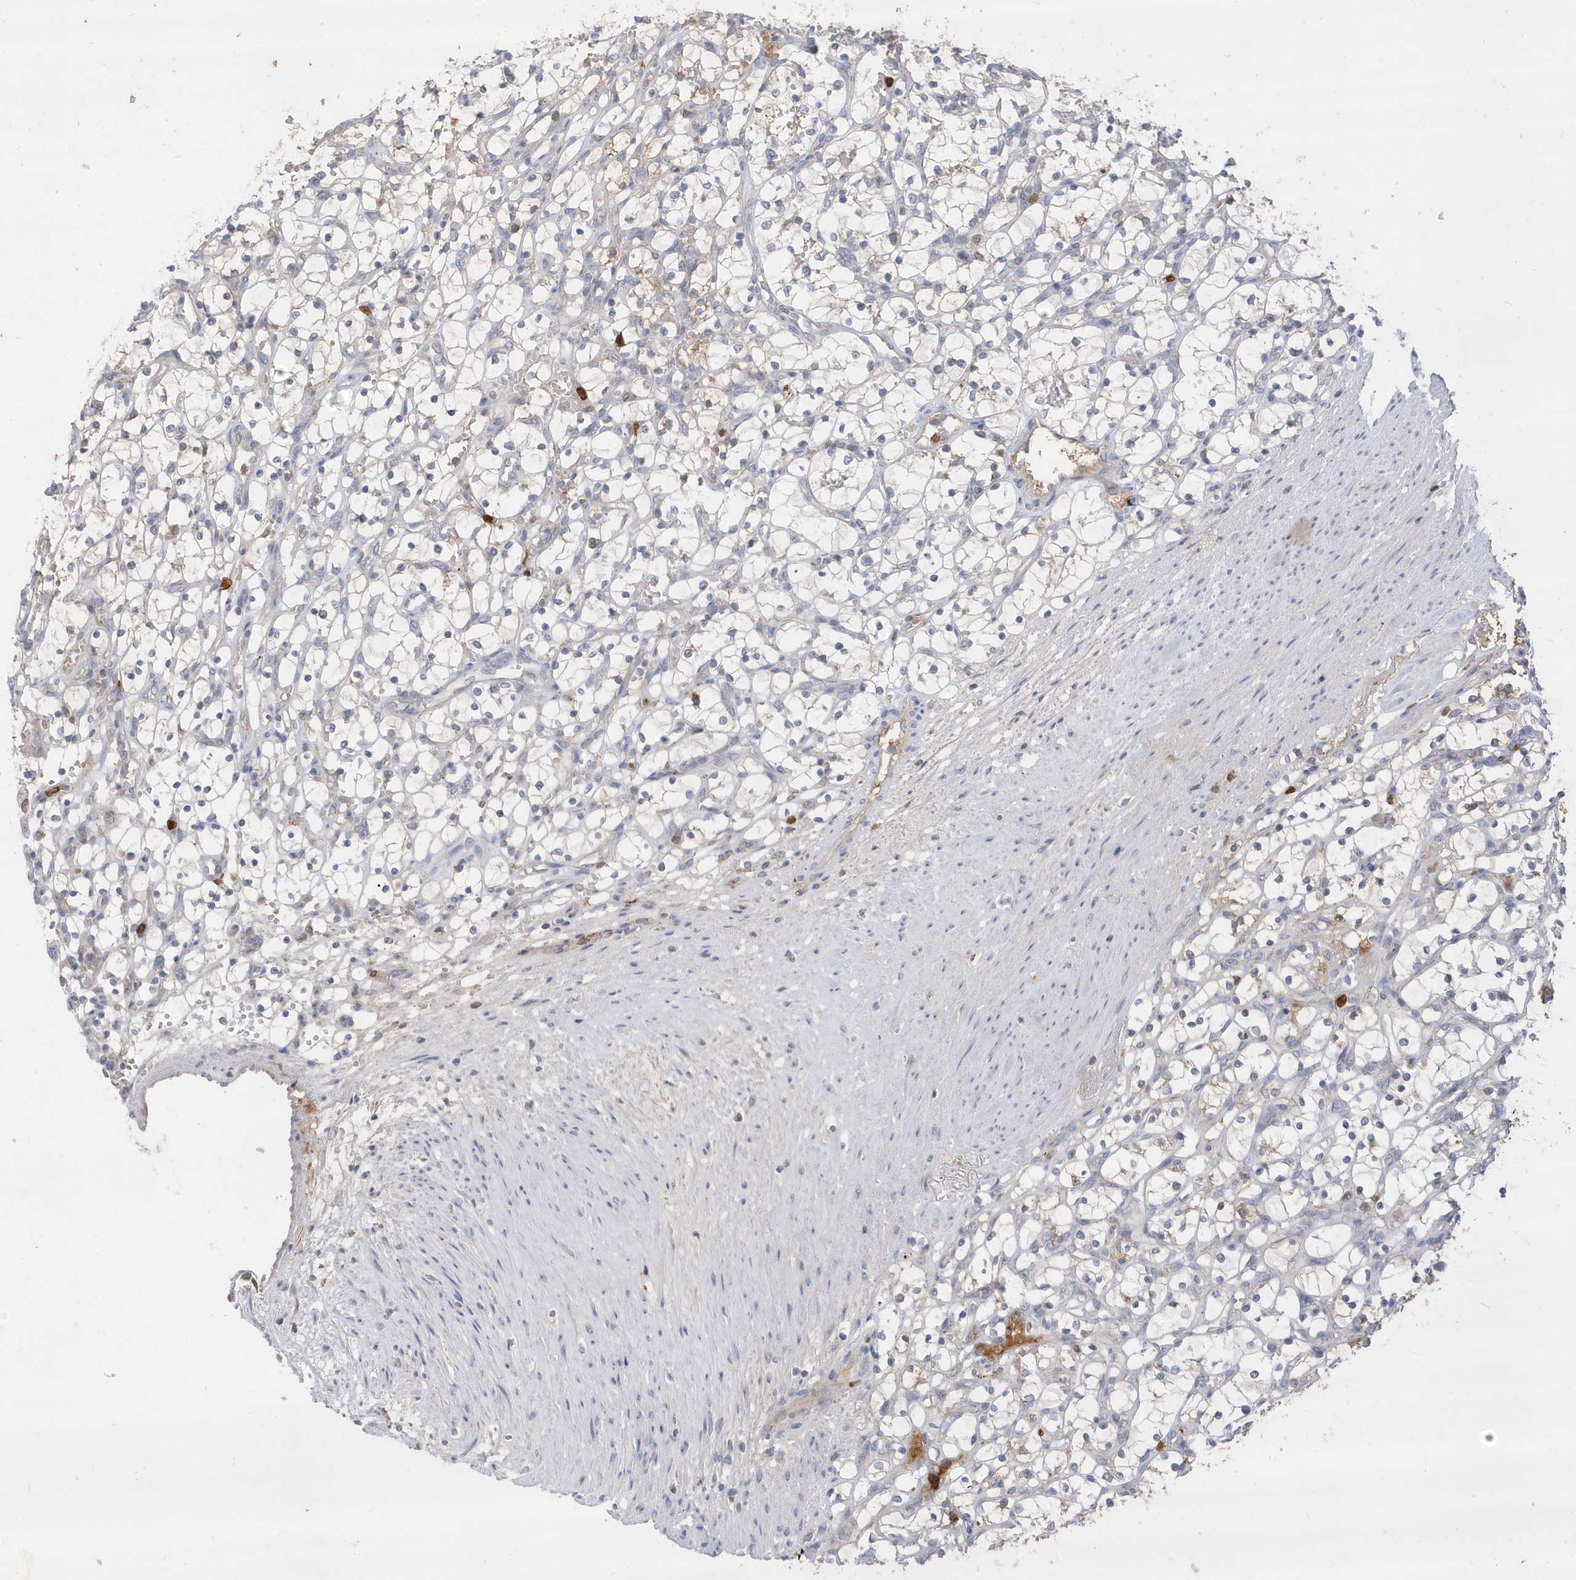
{"staining": {"intensity": "negative", "quantity": "none", "location": "none"}, "tissue": "renal cancer", "cell_type": "Tumor cells", "image_type": "cancer", "snomed": [{"axis": "morphology", "description": "Adenocarcinoma, NOS"}, {"axis": "topography", "description": "Kidney"}], "caption": "IHC photomicrograph of neoplastic tissue: renal adenocarcinoma stained with DAB (3,3'-diaminobenzidine) demonstrates no significant protein staining in tumor cells. (Stains: DAB (3,3'-diaminobenzidine) immunohistochemistry with hematoxylin counter stain, Microscopy: brightfield microscopy at high magnification).", "gene": "DPP9", "patient": {"sex": "female", "age": 69}}